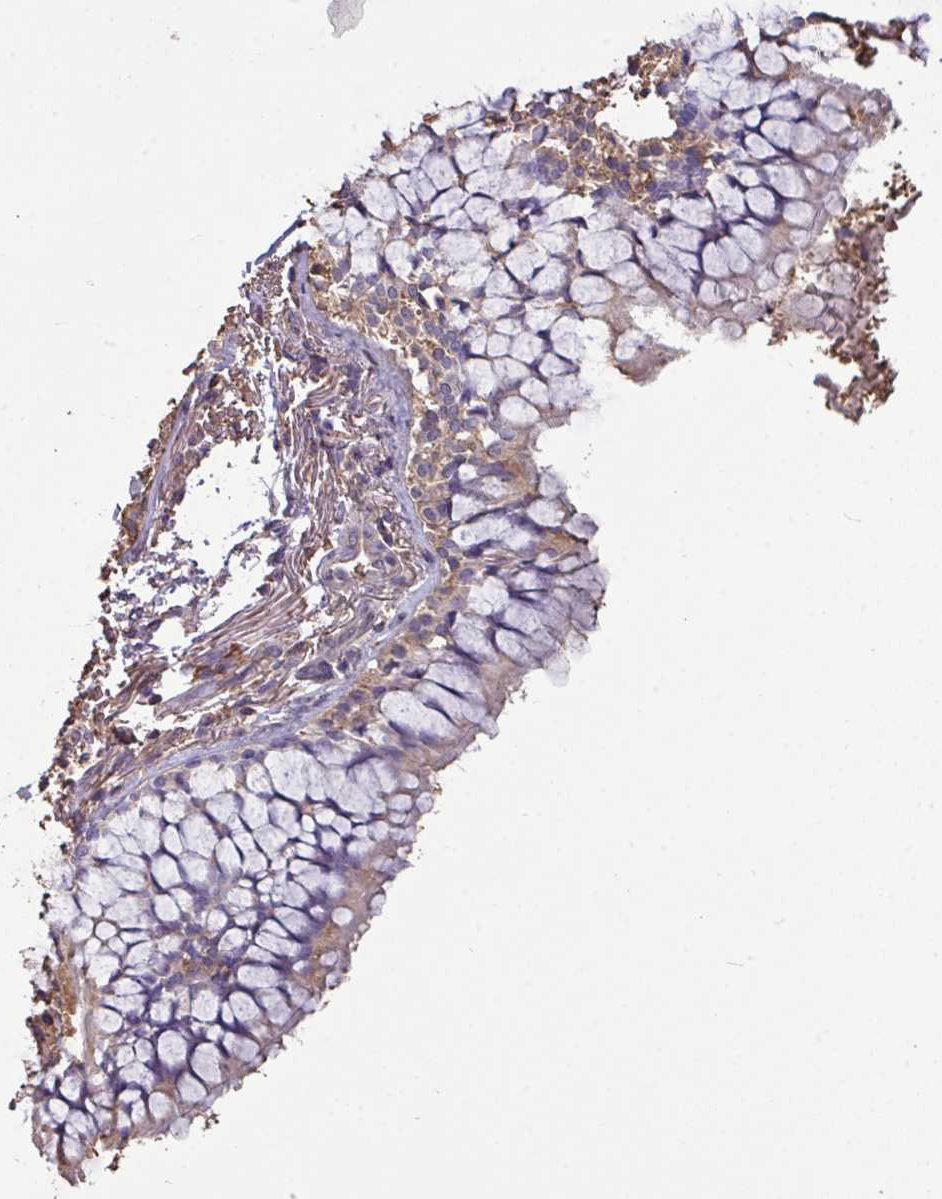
{"staining": {"intensity": "weak", "quantity": ">75%", "location": "cytoplasmic/membranous"}, "tissue": "bronchus", "cell_type": "Respiratory epithelial cells", "image_type": "normal", "snomed": [{"axis": "morphology", "description": "Normal tissue, NOS"}, {"axis": "topography", "description": "Bronchus"}], "caption": "High-magnification brightfield microscopy of benign bronchus stained with DAB (brown) and counterstained with hematoxylin (blue). respiratory epithelial cells exhibit weak cytoplasmic/membranous positivity is appreciated in about>75% of cells. The staining was performed using DAB to visualize the protein expression in brown, while the nuclei were stained in blue with hematoxylin (Magnification: 20x).", "gene": "CAMK2A", "patient": {"sex": "male", "age": 70}}